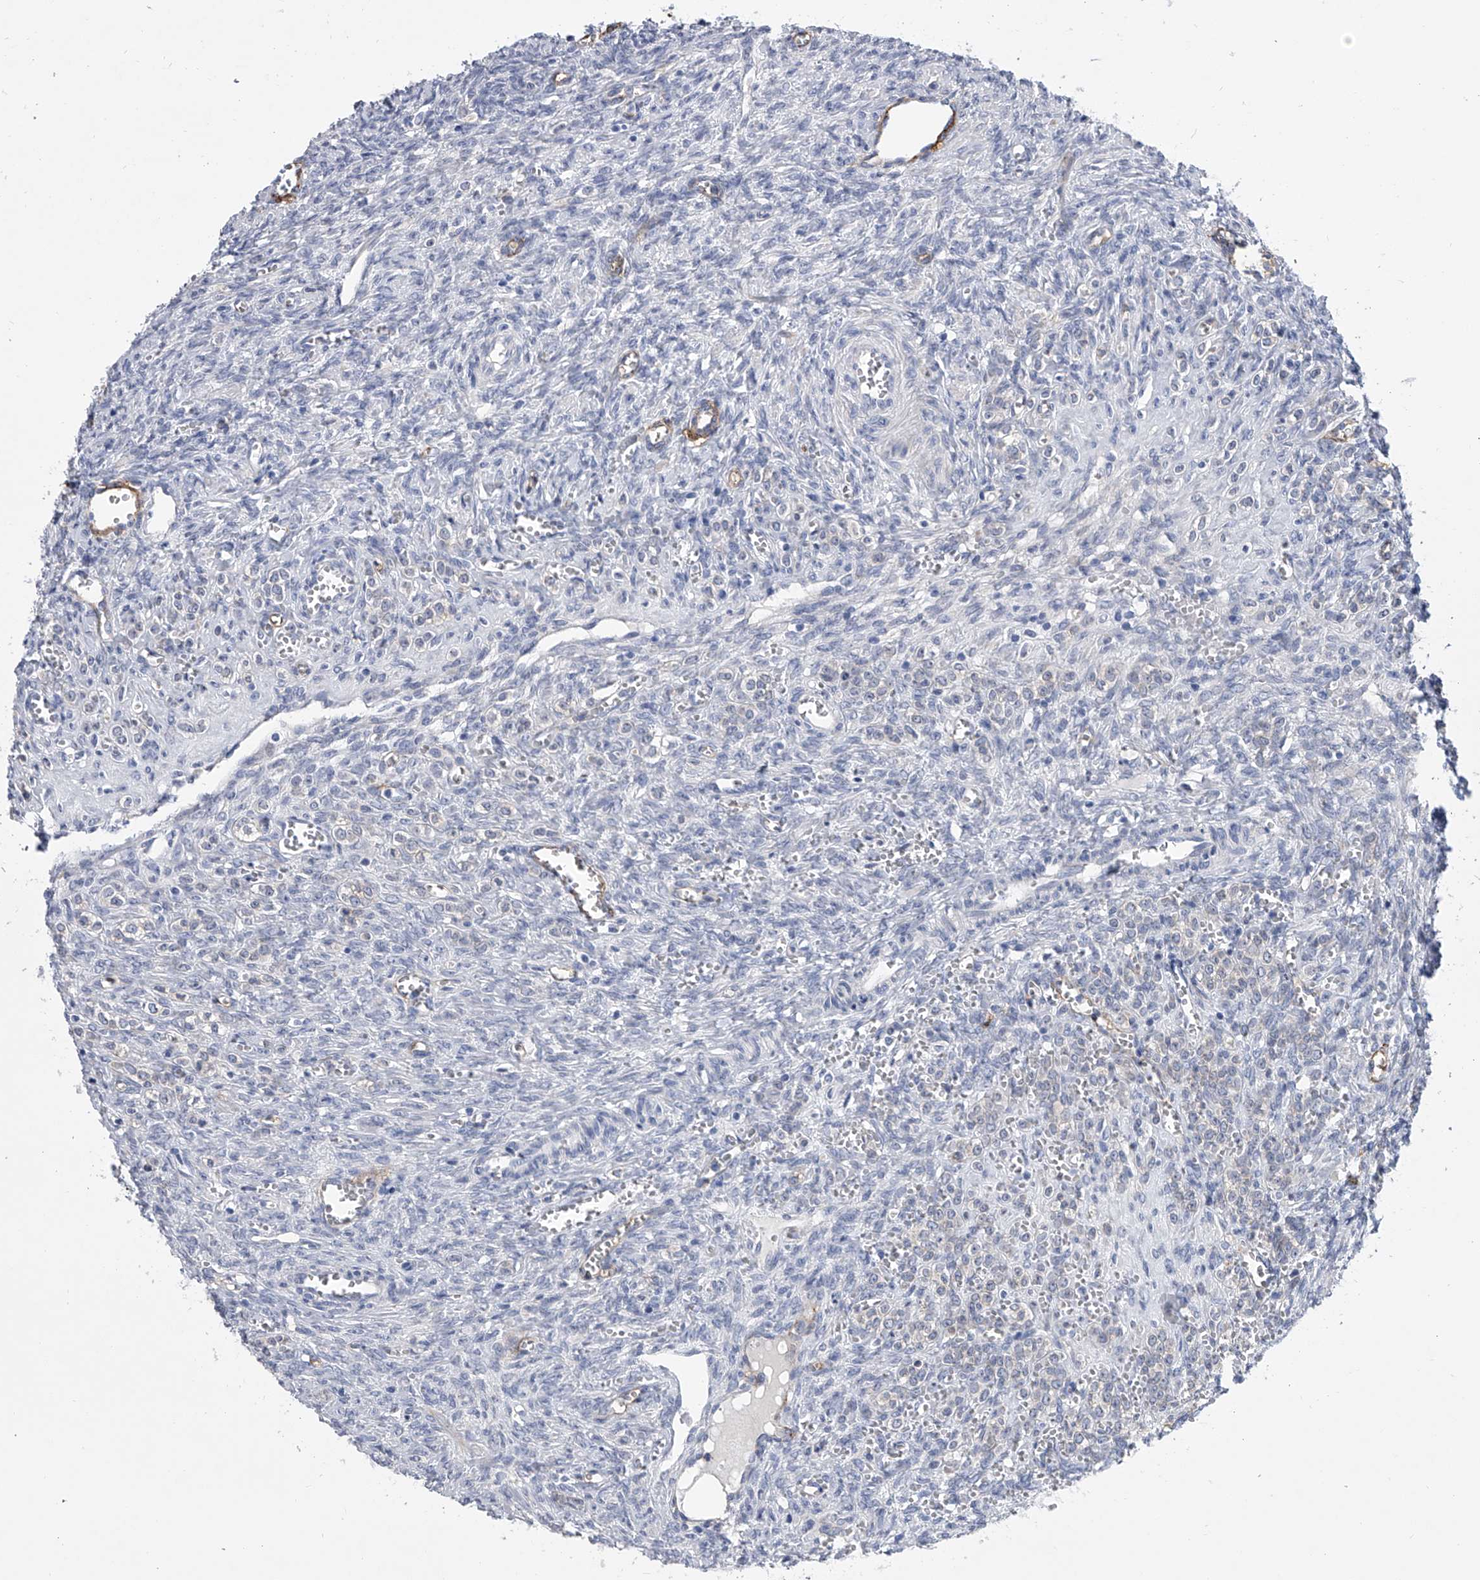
{"staining": {"intensity": "negative", "quantity": "none", "location": "none"}, "tissue": "ovary", "cell_type": "Ovarian stroma cells", "image_type": "normal", "snomed": [{"axis": "morphology", "description": "Normal tissue, NOS"}, {"axis": "topography", "description": "Ovary"}], "caption": "This histopathology image is of unremarkable ovary stained with immunohistochemistry (IHC) to label a protein in brown with the nuclei are counter-stained blue. There is no staining in ovarian stroma cells.", "gene": "ALG14", "patient": {"sex": "female", "age": 41}}